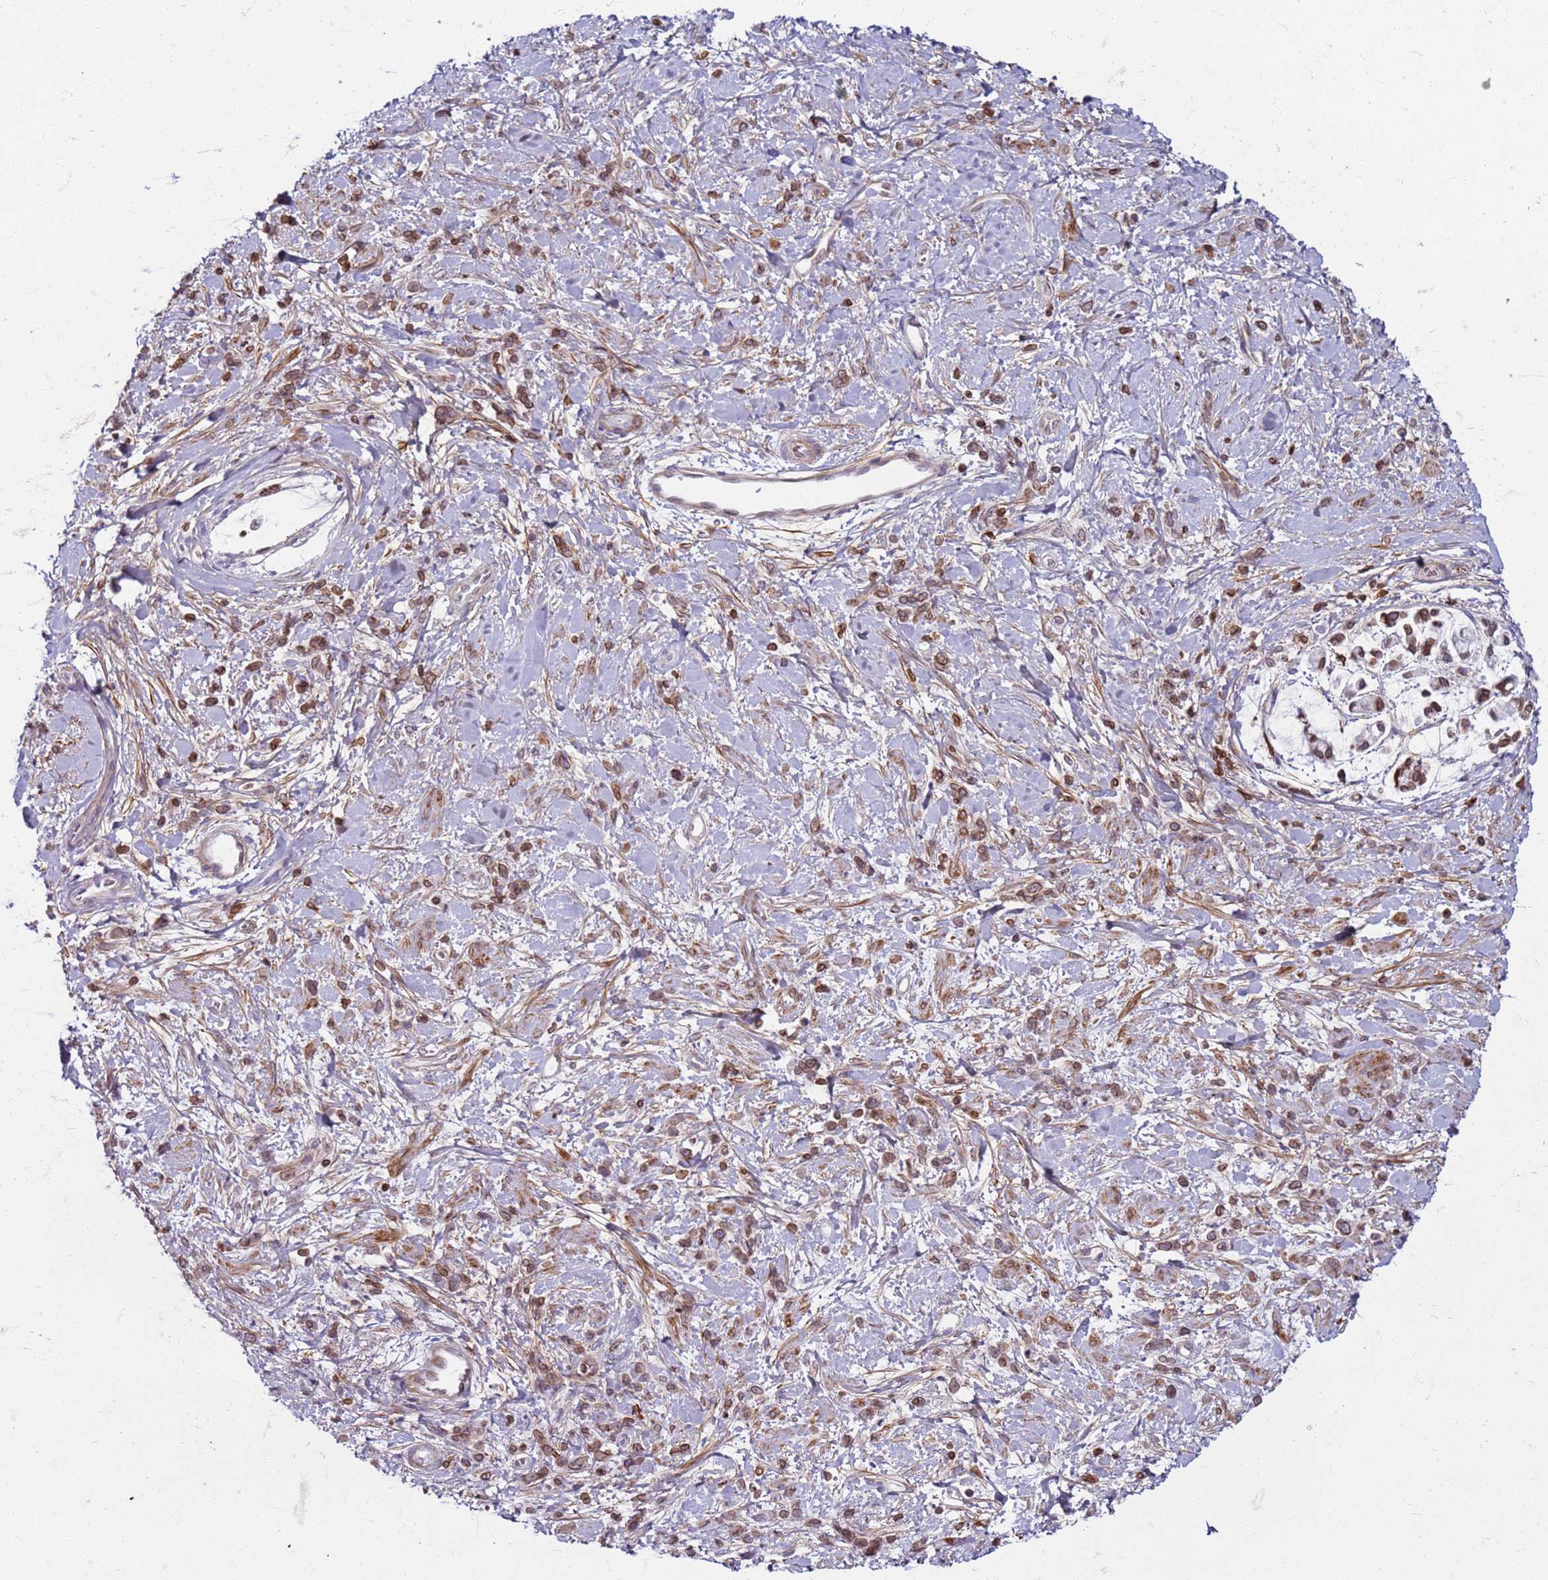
{"staining": {"intensity": "moderate", "quantity": ">75%", "location": "cytoplasmic/membranous,nuclear"}, "tissue": "stomach cancer", "cell_type": "Tumor cells", "image_type": "cancer", "snomed": [{"axis": "morphology", "description": "Adenocarcinoma, NOS"}, {"axis": "topography", "description": "Stomach"}], "caption": "Tumor cells demonstrate medium levels of moderate cytoplasmic/membranous and nuclear staining in approximately >75% of cells in human stomach cancer (adenocarcinoma).", "gene": "METTL25B", "patient": {"sex": "female", "age": 60}}